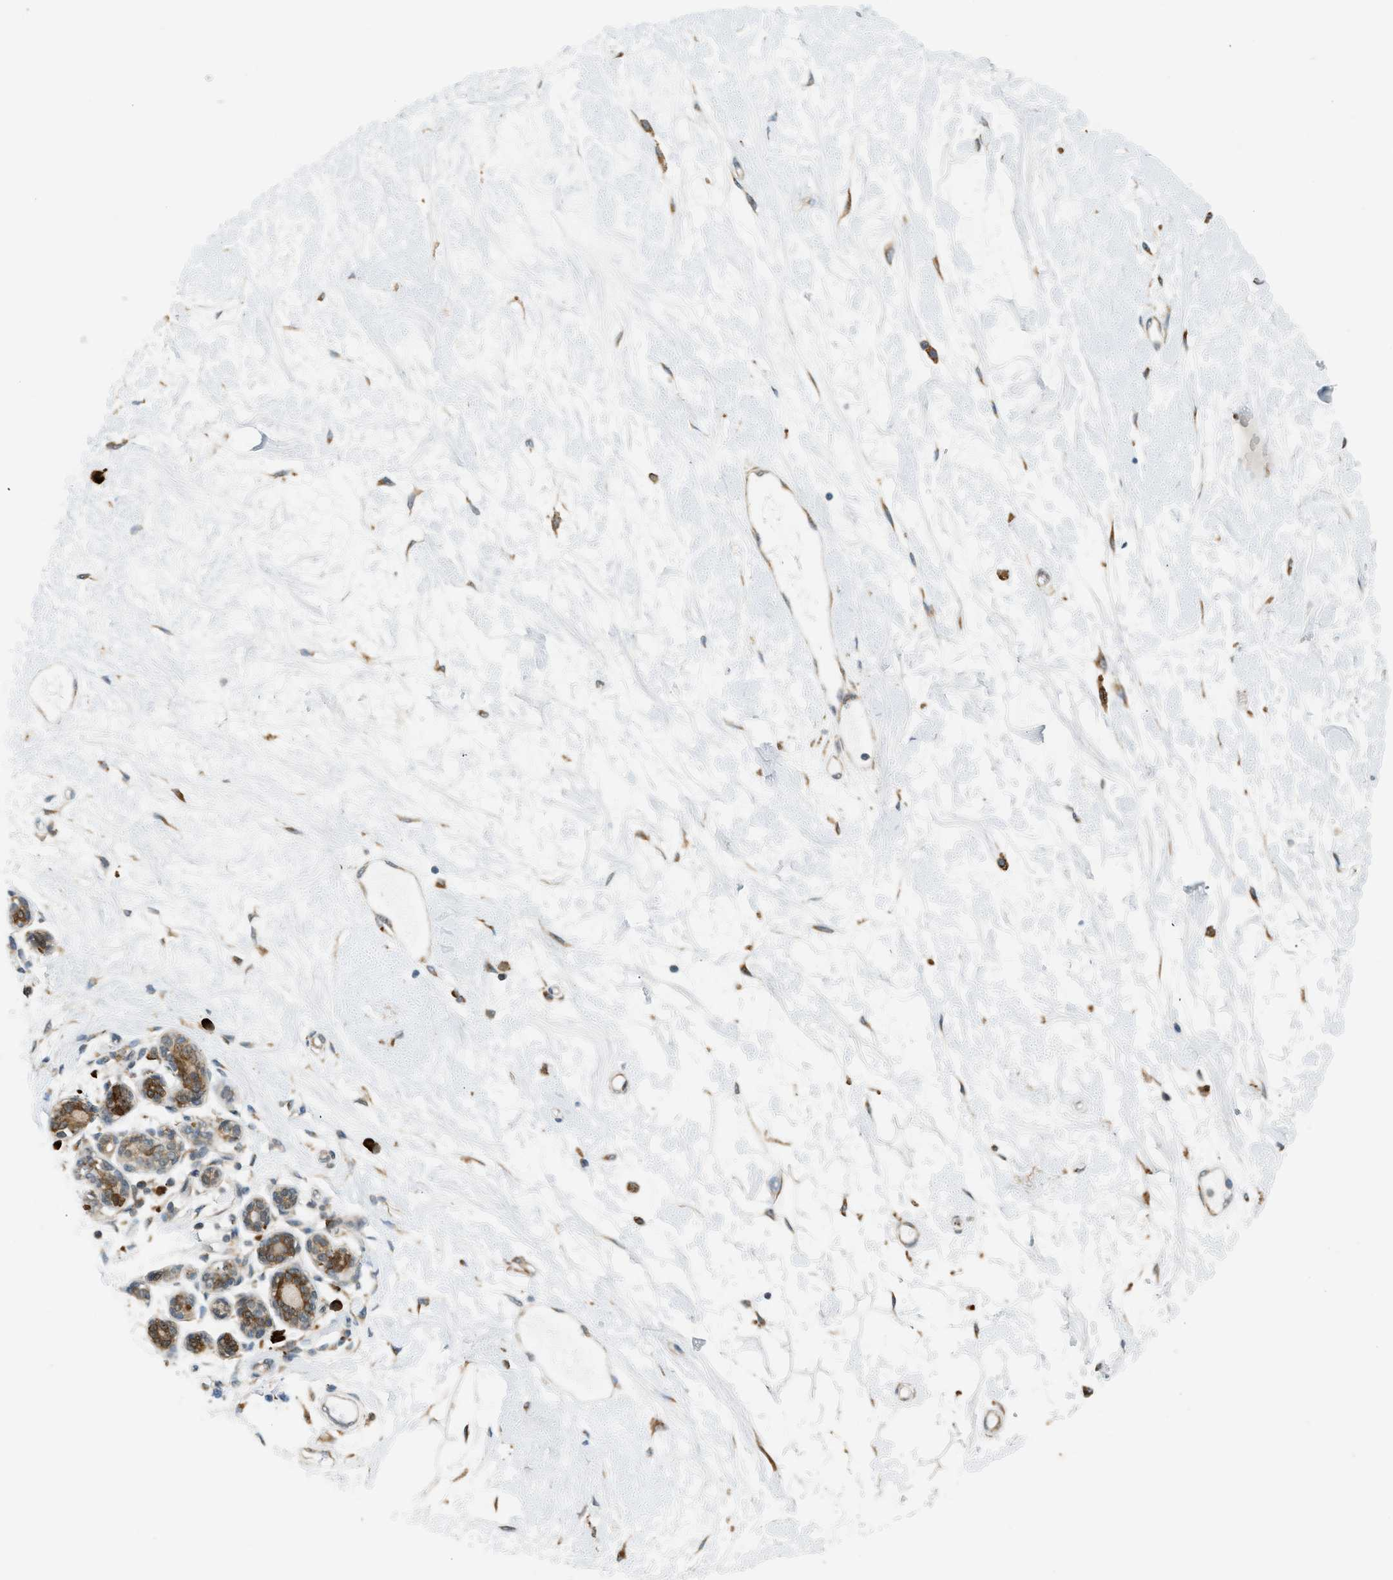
{"staining": {"intensity": "weak", "quantity": "25%-75%", "location": "cytoplasmic/membranous"}, "tissue": "breast", "cell_type": "Adipocytes", "image_type": "normal", "snomed": [{"axis": "morphology", "description": "Normal tissue, NOS"}, {"axis": "morphology", "description": "Lobular carcinoma"}, {"axis": "topography", "description": "Breast"}], "caption": "Brown immunohistochemical staining in normal breast reveals weak cytoplasmic/membranous expression in about 25%-75% of adipocytes. (brown staining indicates protein expression, while blue staining denotes nuclei).", "gene": "SEMA4D", "patient": {"sex": "female", "age": 59}}